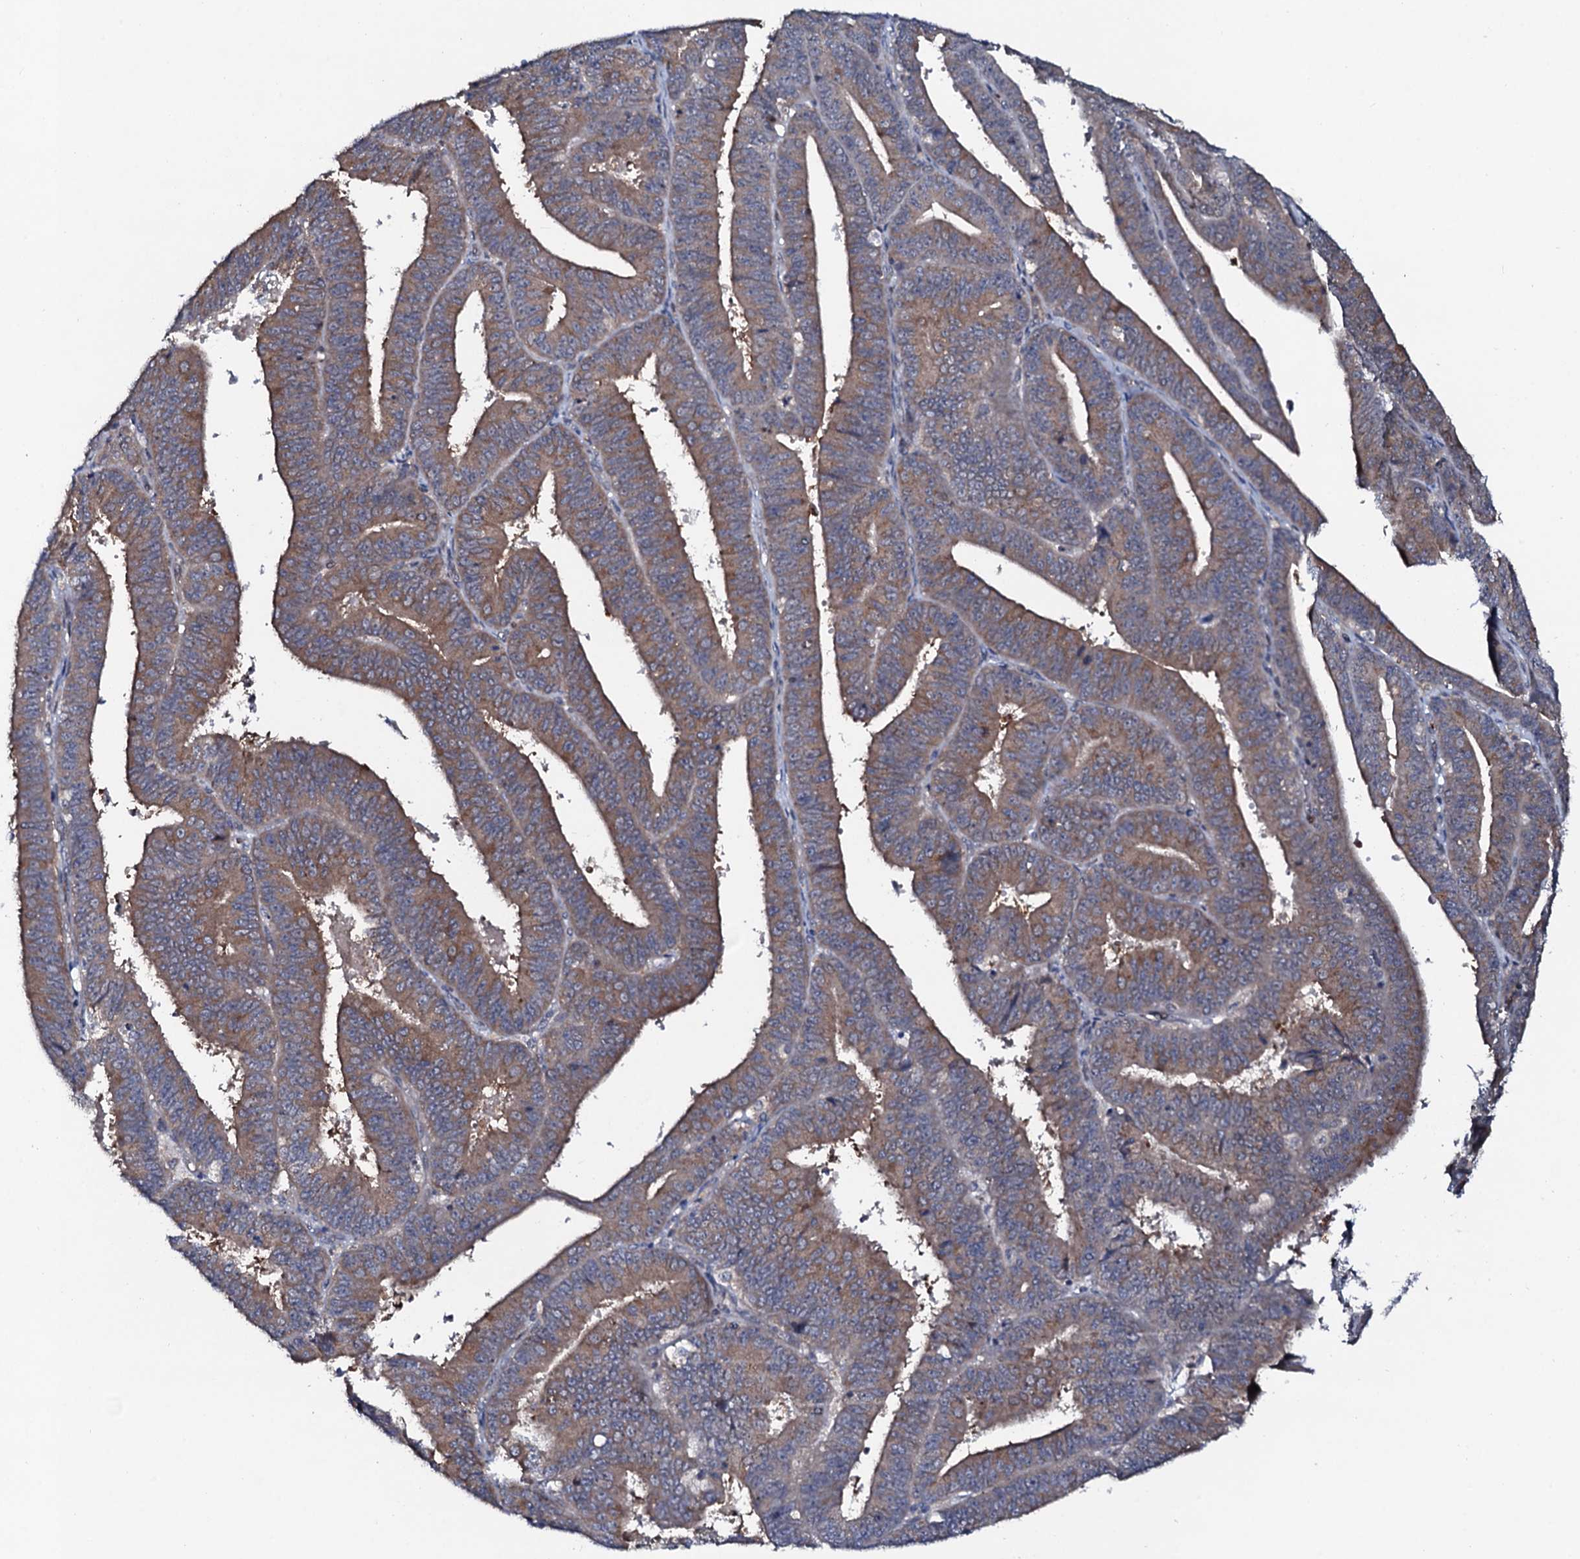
{"staining": {"intensity": "moderate", "quantity": ">75%", "location": "cytoplasmic/membranous"}, "tissue": "endometrial cancer", "cell_type": "Tumor cells", "image_type": "cancer", "snomed": [{"axis": "morphology", "description": "Adenocarcinoma, NOS"}, {"axis": "topography", "description": "Endometrium"}], "caption": "Immunohistochemical staining of adenocarcinoma (endometrial) displays moderate cytoplasmic/membranous protein expression in approximately >75% of tumor cells. The staining is performed using DAB (3,3'-diaminobenzidine) brown chromogen to label protein expression. The nuclei are counter-stained blue using hematoxylin.", "gene": "COG6", "patient": {"sex": "female", "age": 73}}